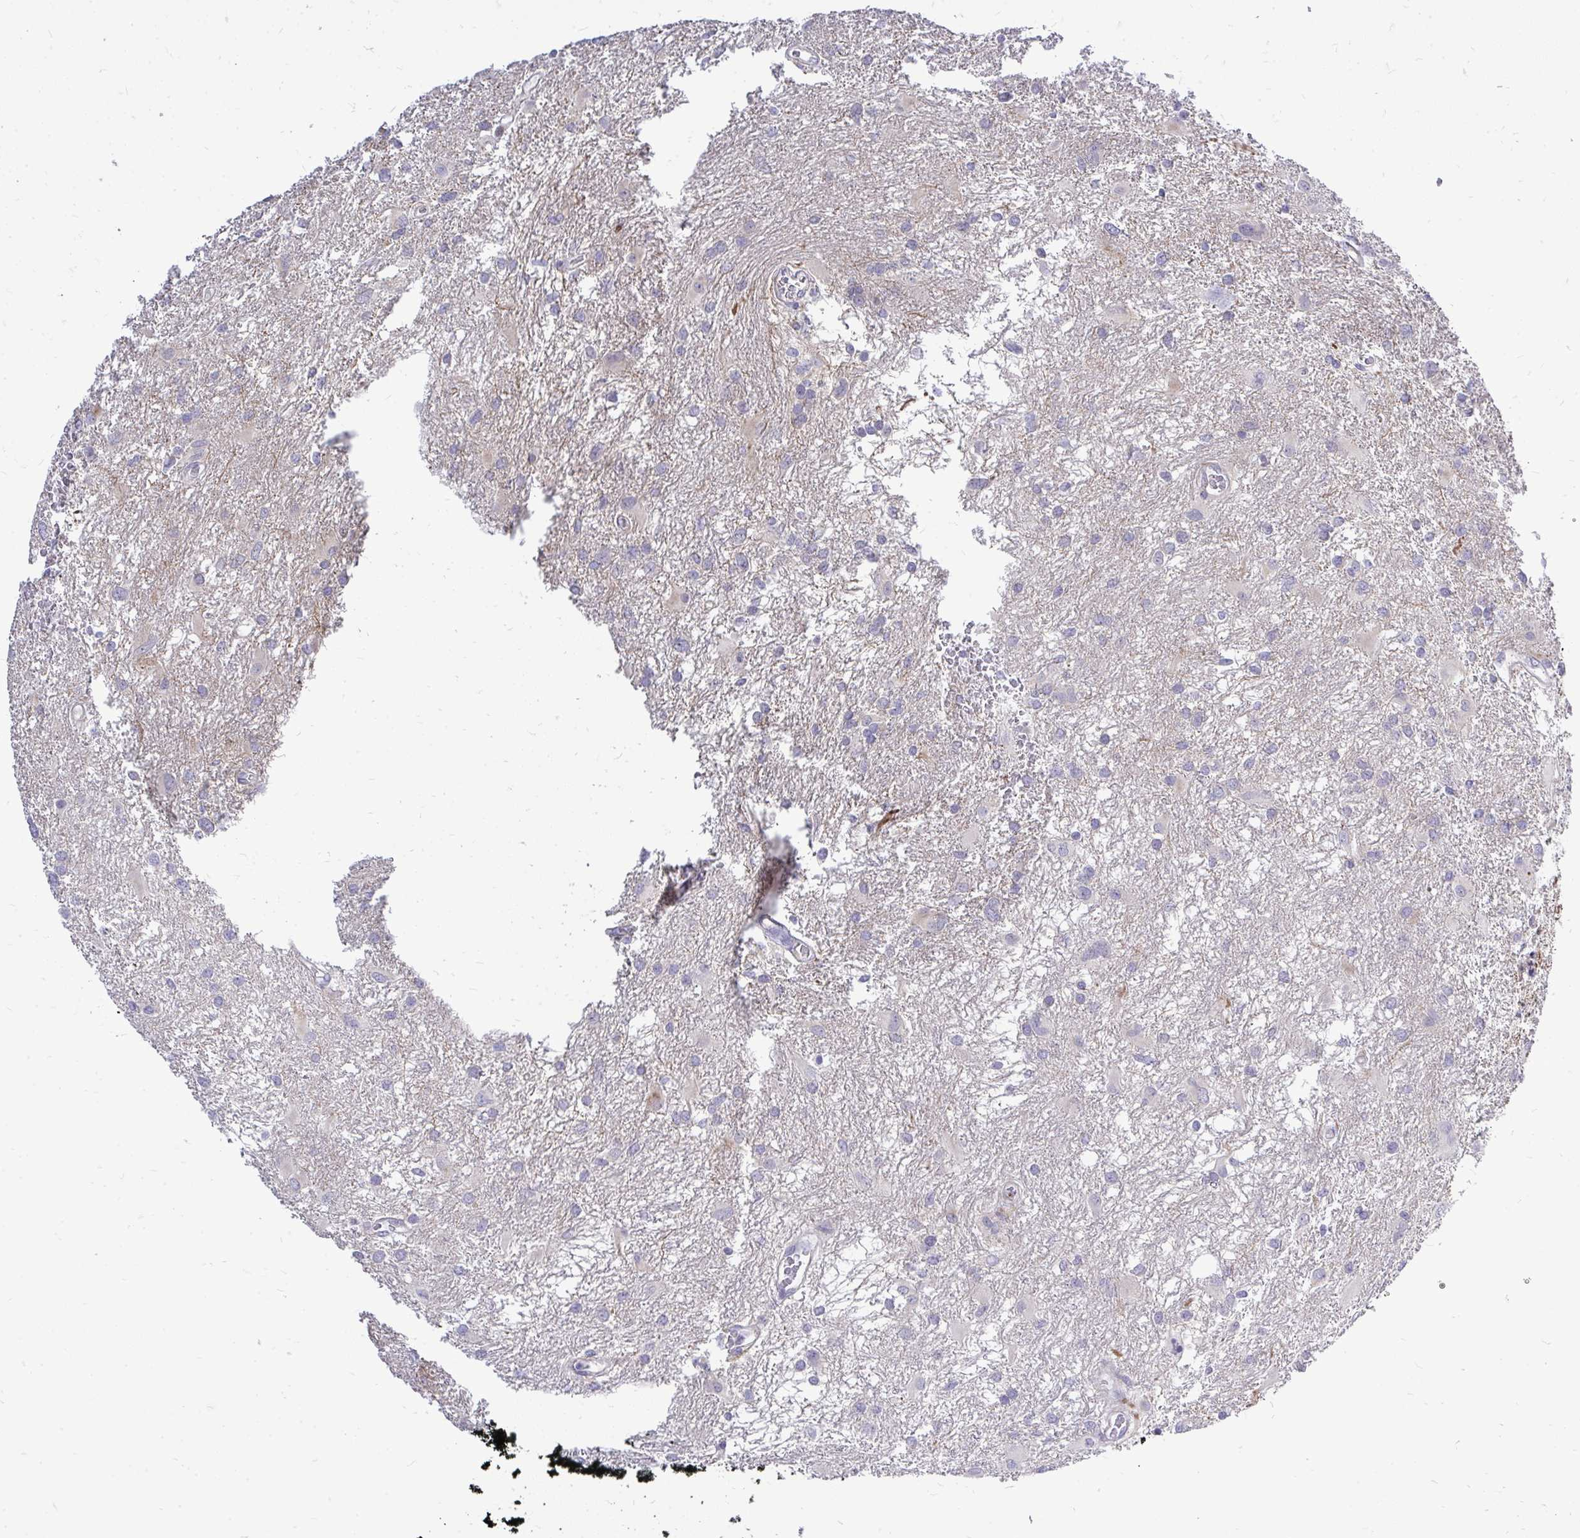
{"staining": {"intensity": "negative", "quantity": "none", "location": "none"}, "tissue": "glioma", "cell_type": "Tumor cells", "image_type": "cancer", "snomed": [{"axis": "morphology", "description": "Glioma, malignant, High grade"}, {"axis": "topography", "description": "Brain"}], "caption": "Micrograph shows no significant protein staining in tumor cells of malignant glioma (high-grade). (DAB immunohistochemistry (IHC) visualized using brightfield microscopy, high magnification).", "gene": "OR8D1", "patient": {"sex": "male", "age": 53}}